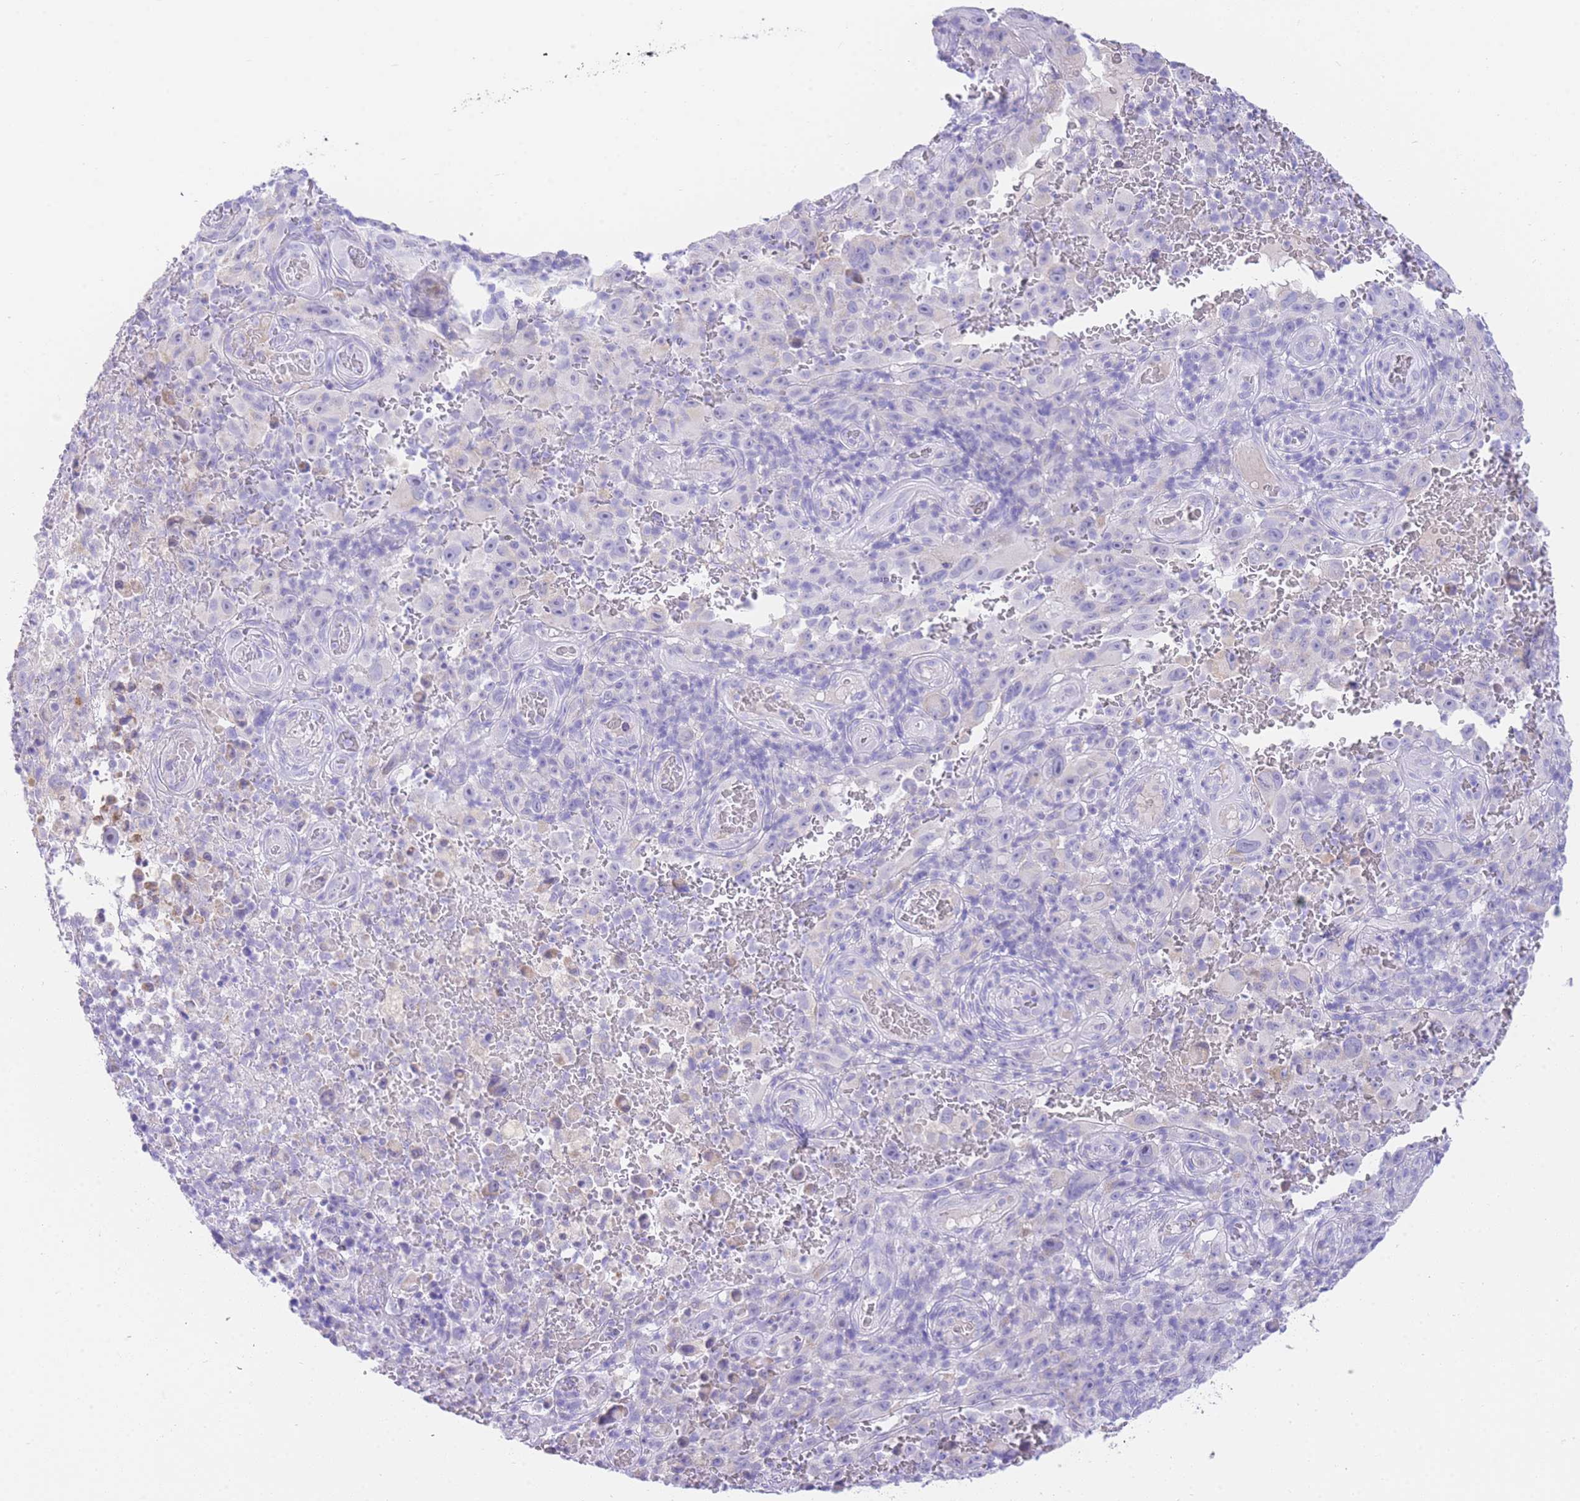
{"staining": {"intensity": "negative", "quantity": "none", "location": "none"}, "tissue": "melanoma", "cell_type": "Tumor cells", "image_type": "cancer", "snomed": [{"axis": "morphology", "description": "Malignant melanoma, NOS"}, {"axis": "topography", "description": "Skin"}], "caption": "Image shows no protein staining in tumor cells of malignant melanoma tissue.", "gene": "ACSM4", "patient": {"sex": "female", "age": 82}}